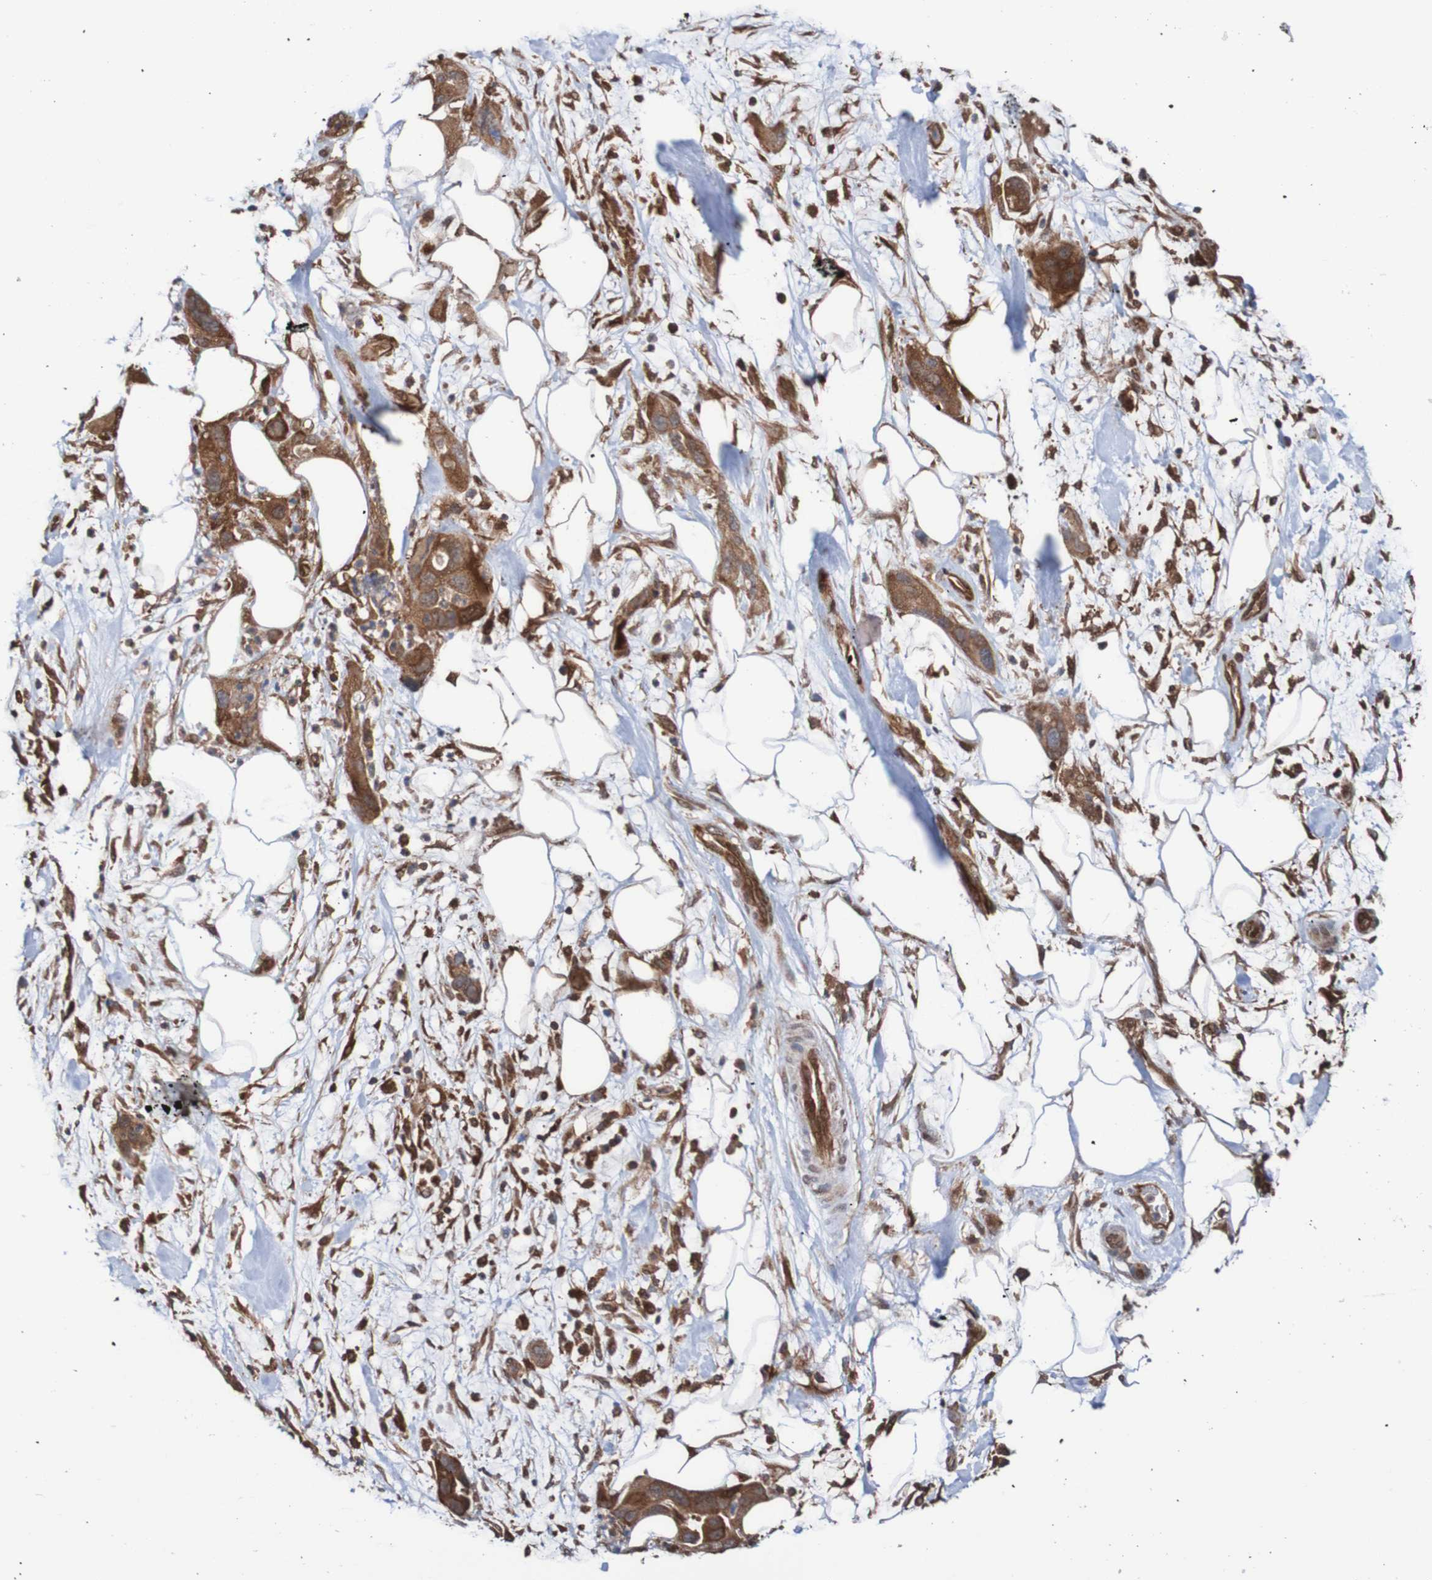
{"staining": {"intensity": "moderate", "quantity": ">75%", "location": "cytoplasmic/membranous"}, "tissue": "pancreatic cancer", "cell_type": "Tumor cells", "image_type": "cancer", "snomed": [{"axis": "morphology", "description": "Adenocarcinoma, NOS"}, {"axis": "topography", "description": "Pancreas"}], "caption": "Immunohistochemistry histopathology image of pancreatic adenocarcinoma stained for a protein (brown), which shows medium levels of moderate cytoplasmic/membranous staining in approximately >75% of tumor cells.", "gene": "RIGI", "patient": {"sex": "female", "age": 71}}